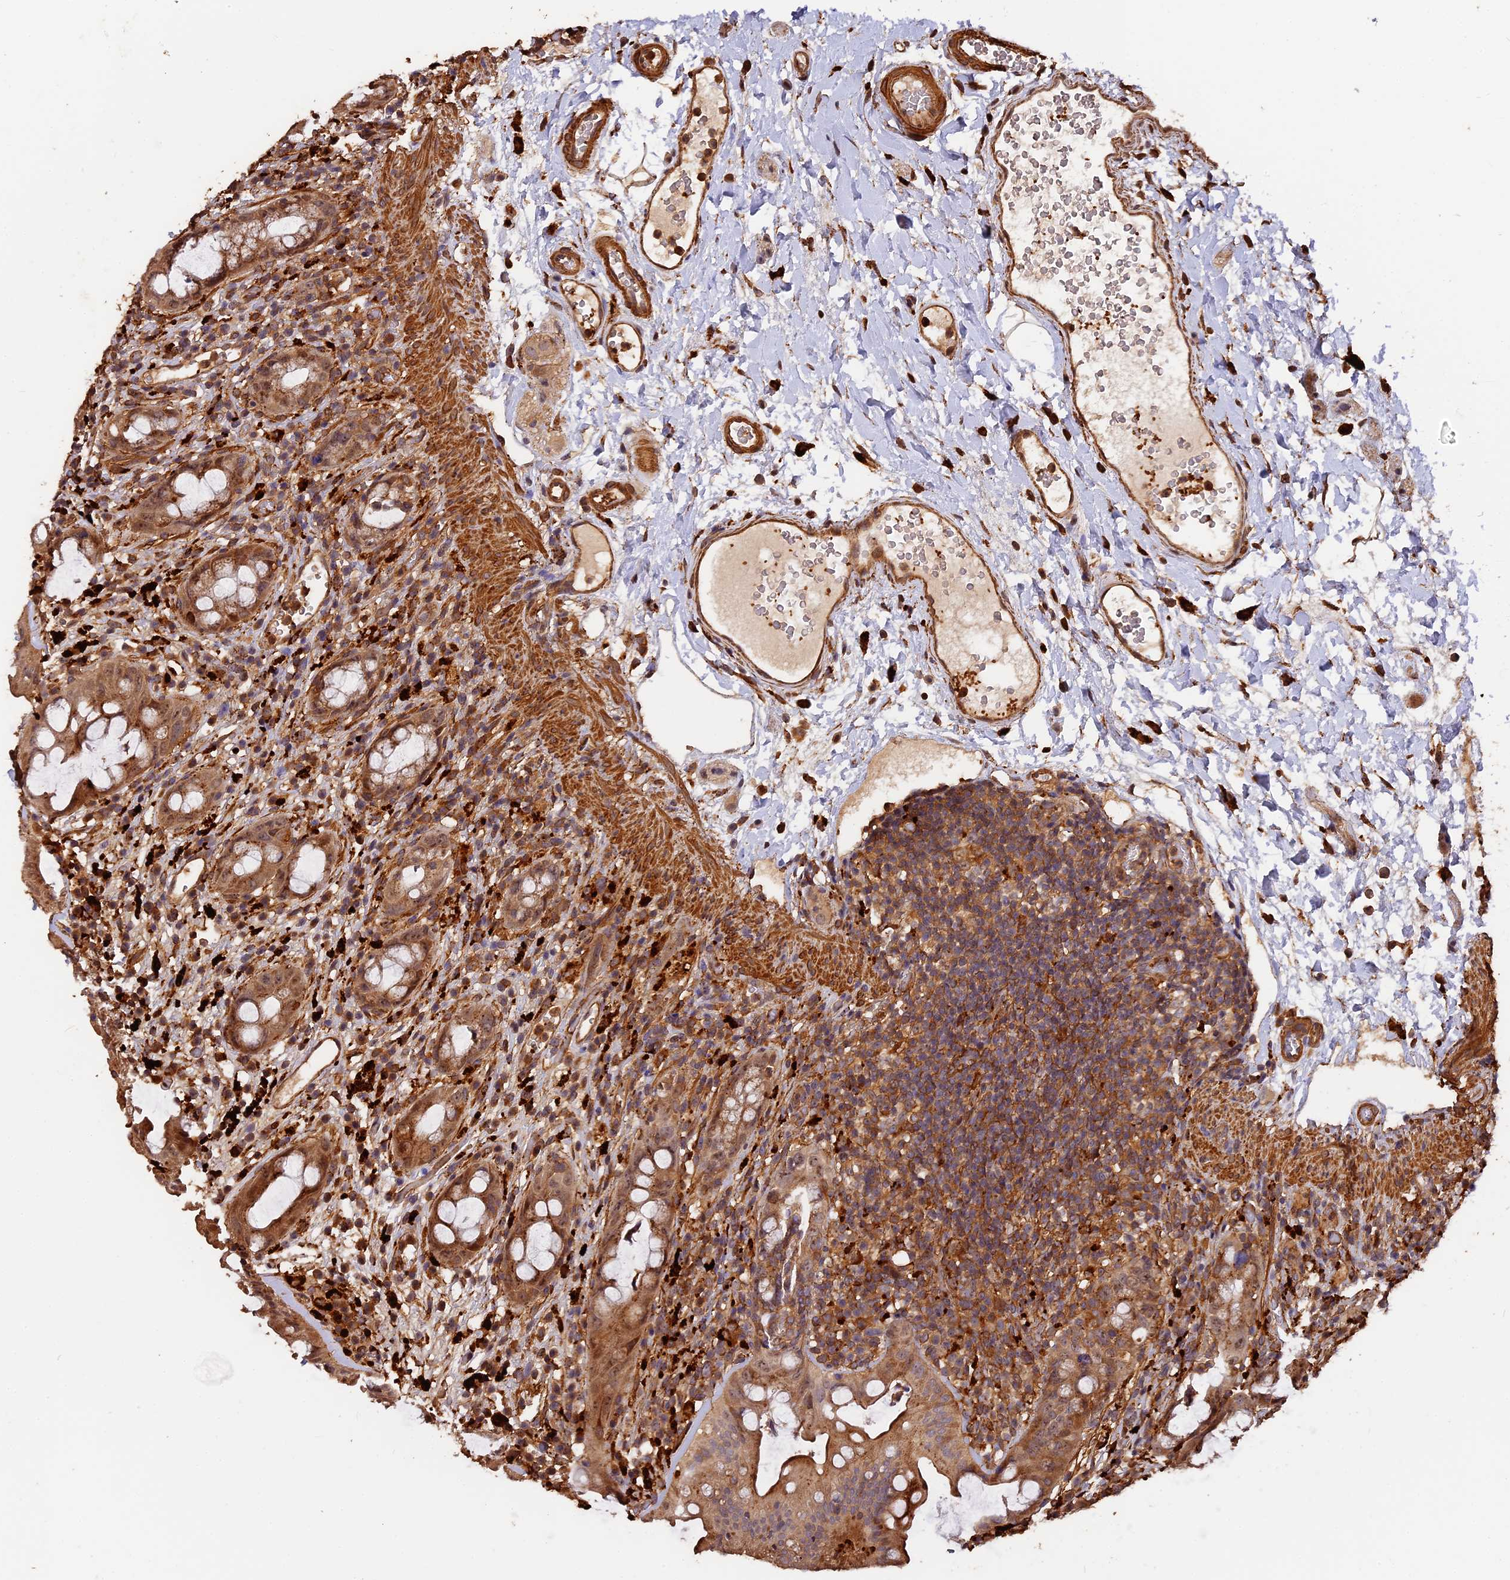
{"staining": {"intensity": "moderate", "quantity": ">75%", "location": "cytoplasmic/membranous,nuclear"}, "tissue": "rectum", "cell_type": "Glandular cells", "image_type": "normal", "snomed": [{"axis": "morphology", "description": "Normal tissue, NOS"}, {"axis": "topography", "description": "Rectum"}], "caption": "Glandular cells display moderate cytoplasmic/membranous,nuclear staining in approximately >75% of cells in unremarkable rectum. (DAB (3,3'-diaminobenzidine) = brown stain, brightfield microscopy at high magnification).", "gene": "MMP15", "patient": {"sex": "female", "age": 57}}